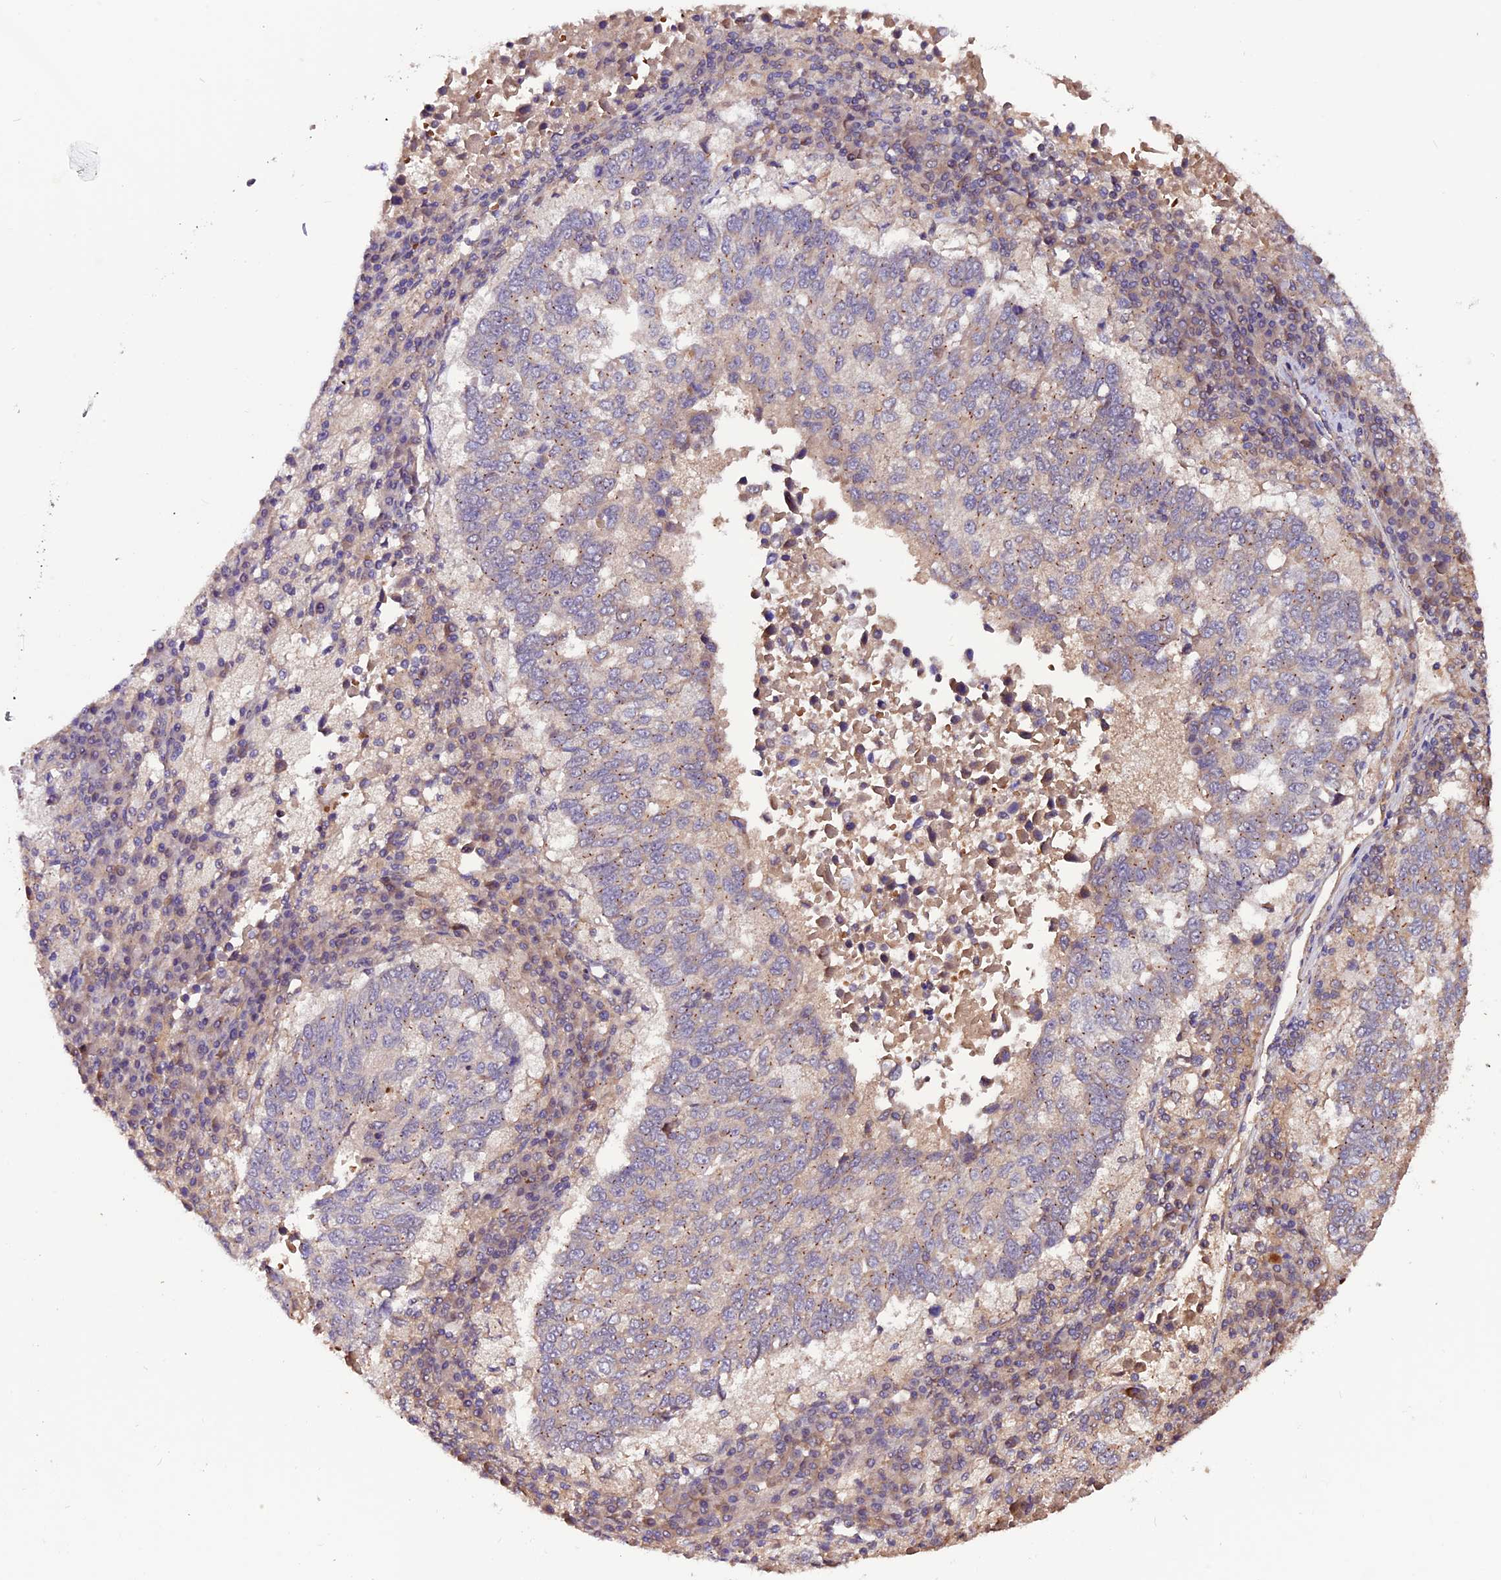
{"staining": {"intensity": "weak", "quantity": "25%-75%", "location": "cytoplasmic/membranous"}, "tissue": "lung cancer", "cell_type": "Tumor cells", "image_type": "cancer", "snomed": [{"axis": "morphology", "description": "Squamous cell carcinoma, NOS"}, {"axis": "topography", "description": "Lung"}], "caption": "Protein staining exhibits weak cytoplasmic/membranous staining in approximately 25%-75% of tumor cells in lung cancer. The staining was performed using DAB (3,3'-diaminobenzidine), with brown indicating positive protein expression. Nuclei are stained blue with hematoxylin.", "gene": "RINL", "patient": {"sex": "male", "age": 73}}